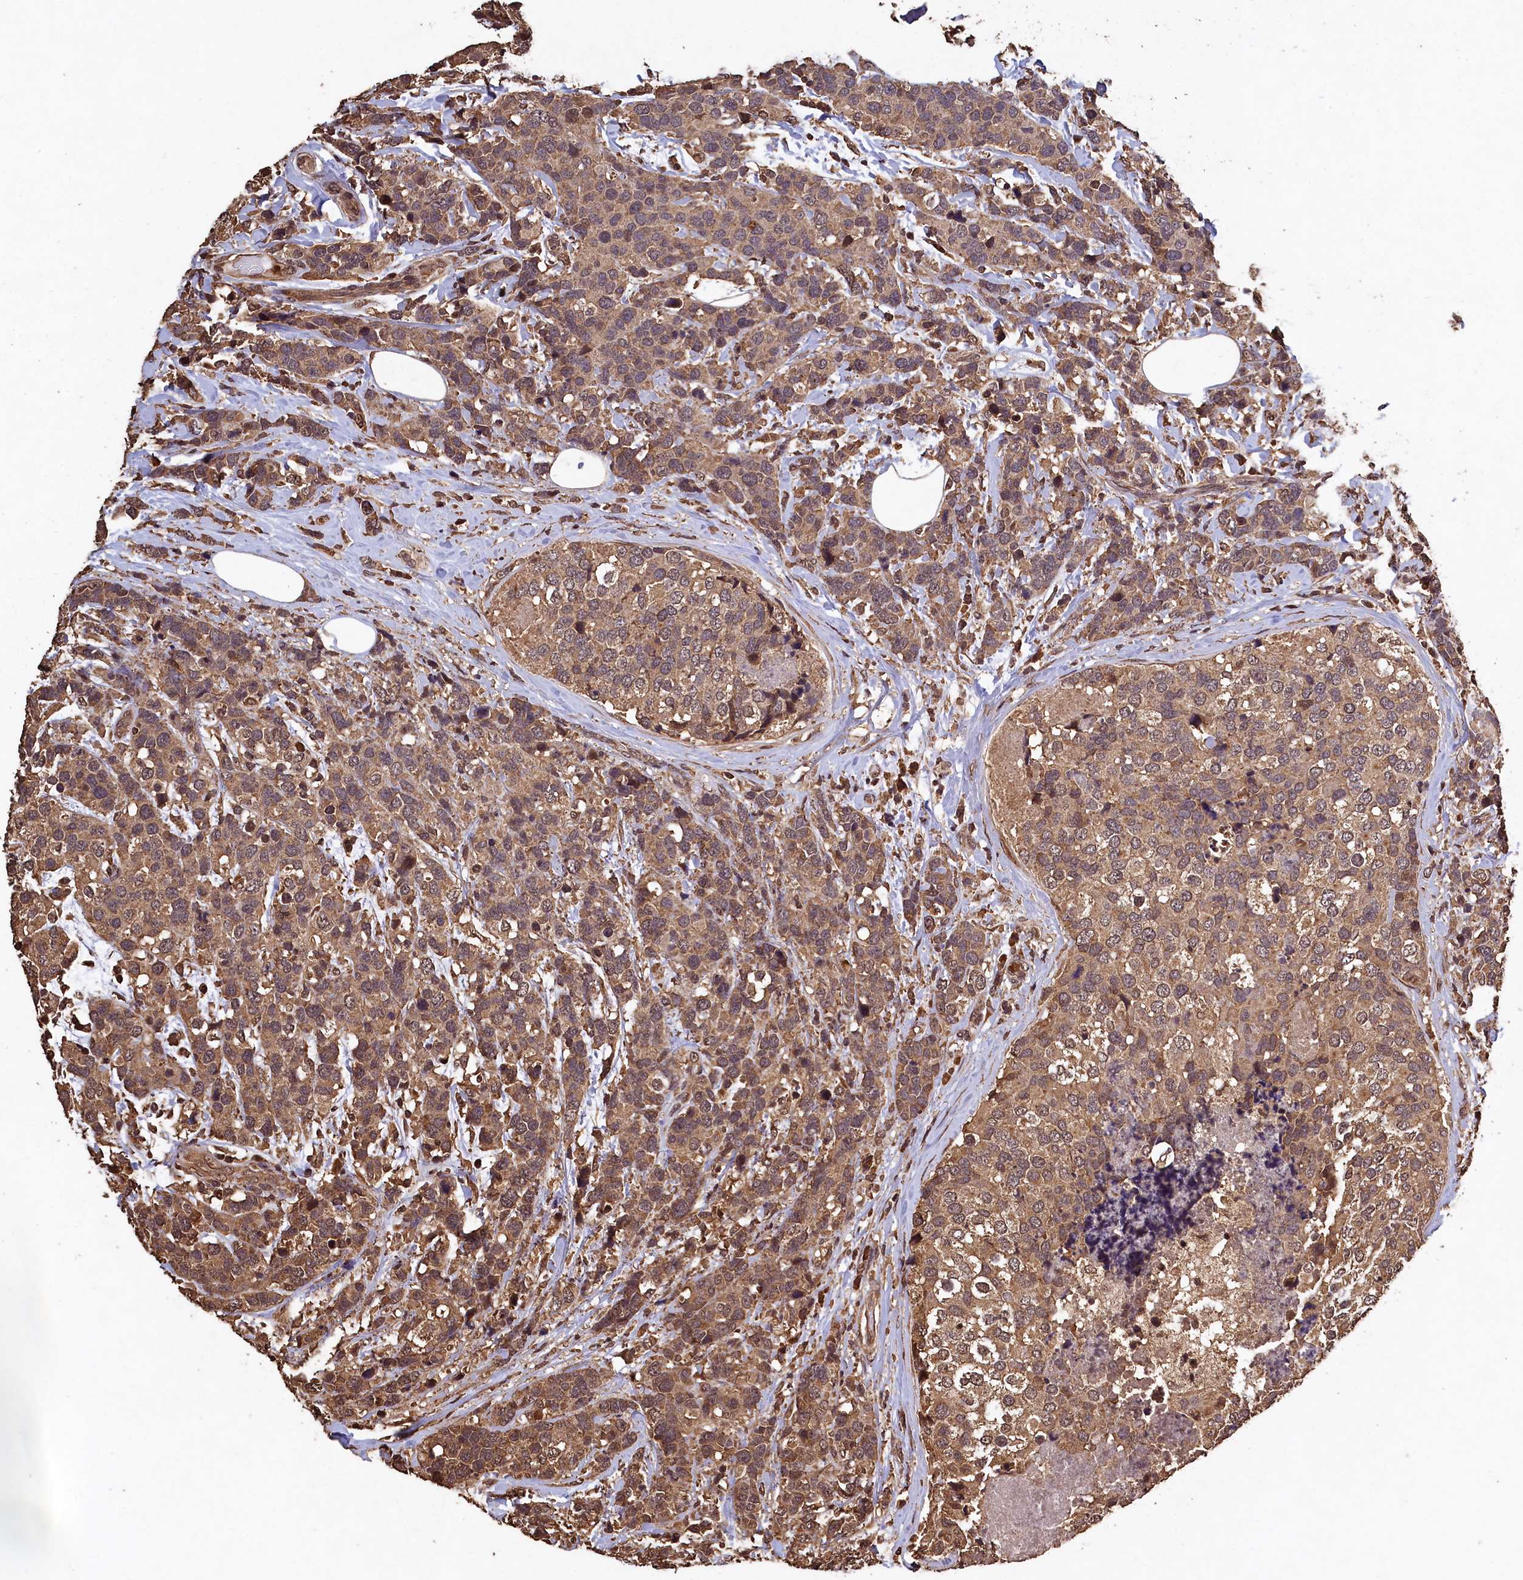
{"staining": {"intensity": "moderate", "quantity": ">75%", "location": "cytoplasmic/membranous,nuclear"}, "tissue": "breast cancer", "cell_type": "Tumor cells", "image_type": "cancer", "snomed": [{"axis": "morphology", "description": "Lobular carcinoma"}, {"axis": "topography", "description": "Breast"}], "caption": "Human breast lobular carcinoma stained for a protein (brown) displays moderate cytoplasmic/membranous and nuclear positive expression in about >75% of tumor cells.", "gene": "CEP57L1", "patient": {"sex": "female", "age": 59}}